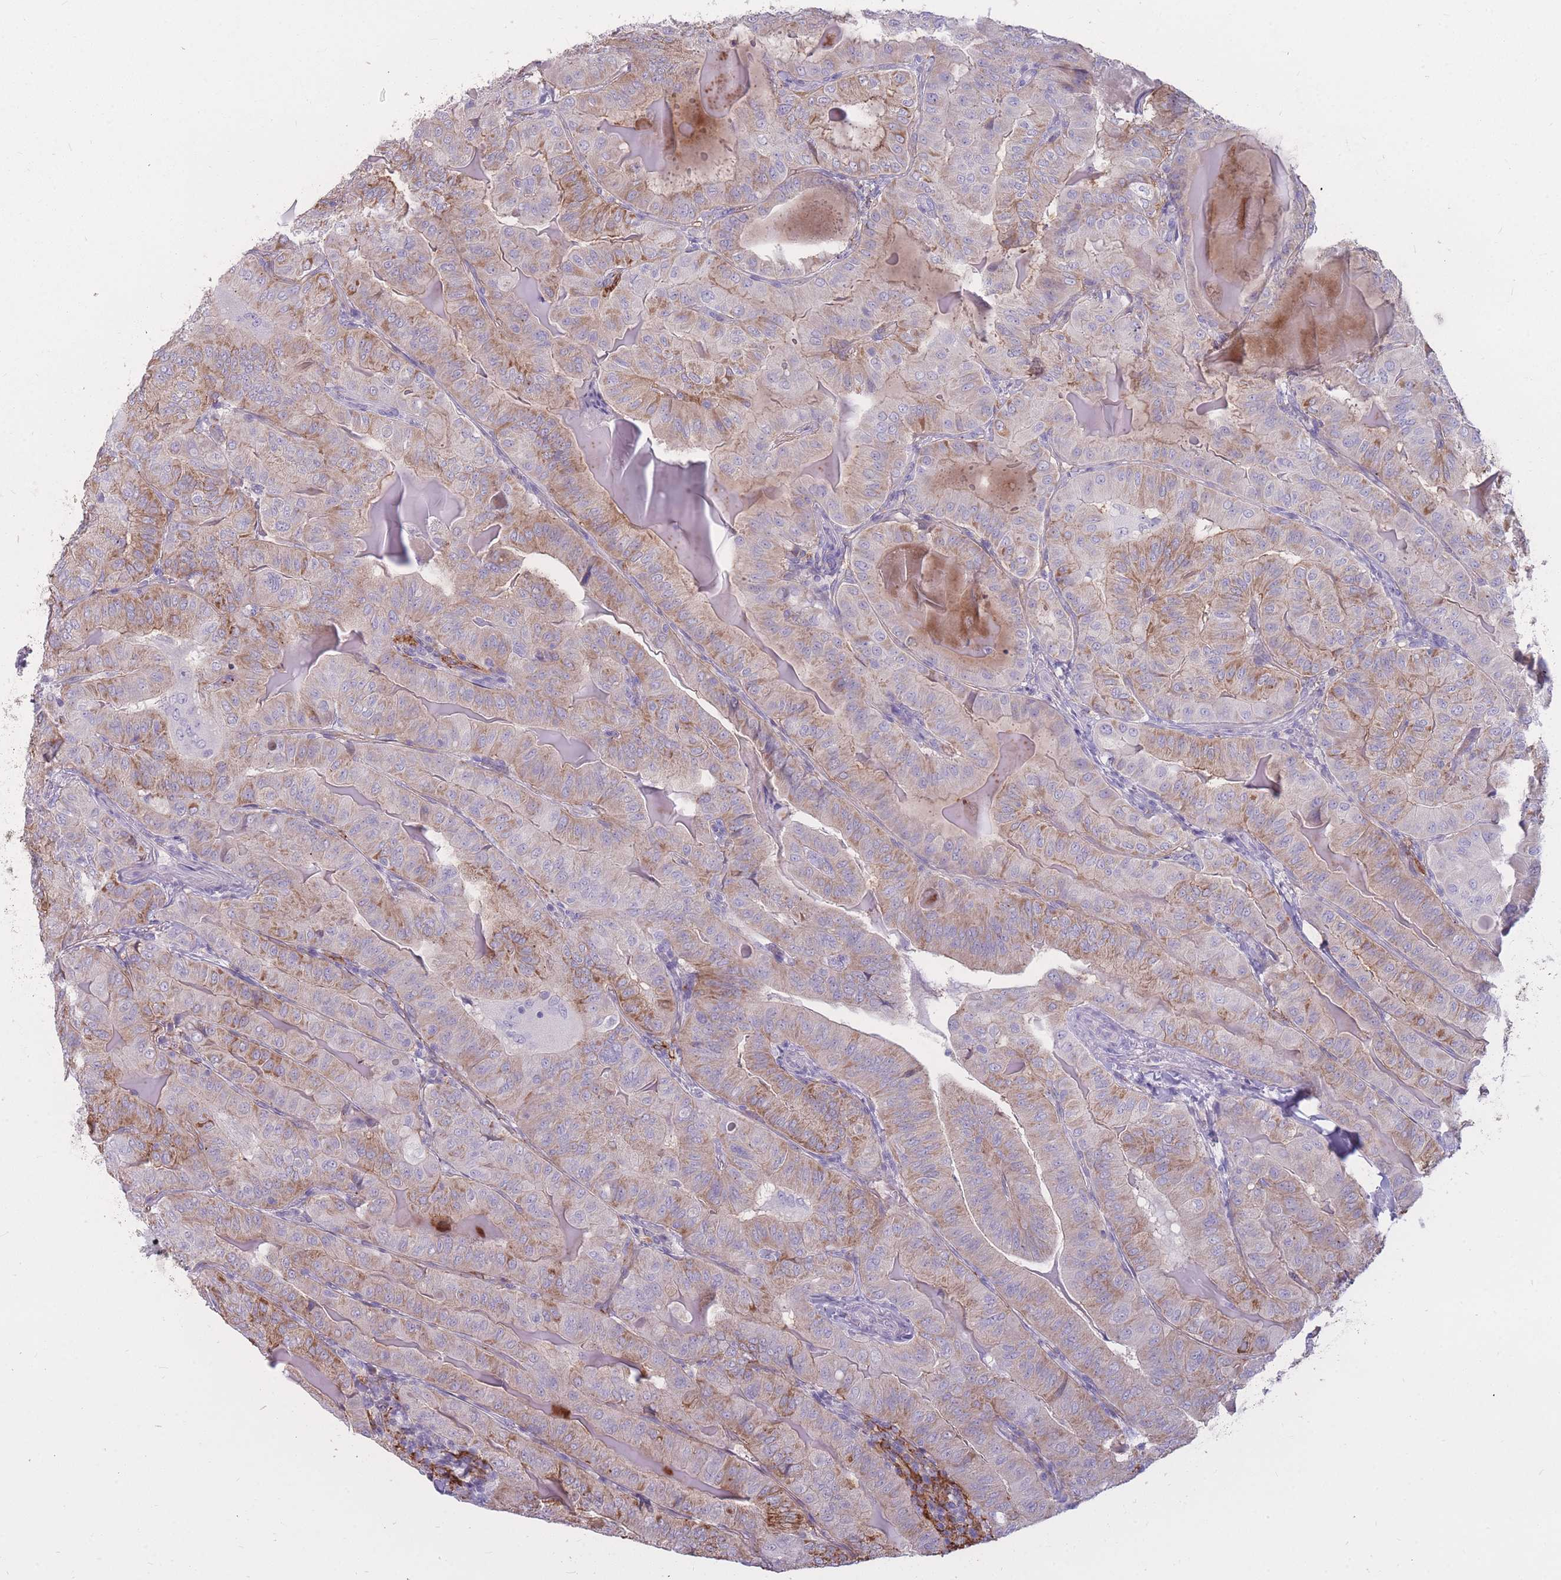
{"staining": {"intensity": "moderate", "quantity": "25%-75%", "location": "cytoplasmic/membranous"}, "tissue": "thyroid cancer", "cell_type": "Tumor cells", "image_type": "cancer", "snomed": [{"axis": "morphology", "description": "Papillary adenocarcinoma, NOS"}, {"axis": "topography", "description": "Thyroid gland"}], "caption": "Moderate cytoplasmic/membranous protein expression is present in about 25%-75% of tumor cells in thyroid cancer.", "gene": "GNA11", "patient": {"sex": "female", "age": 68}}